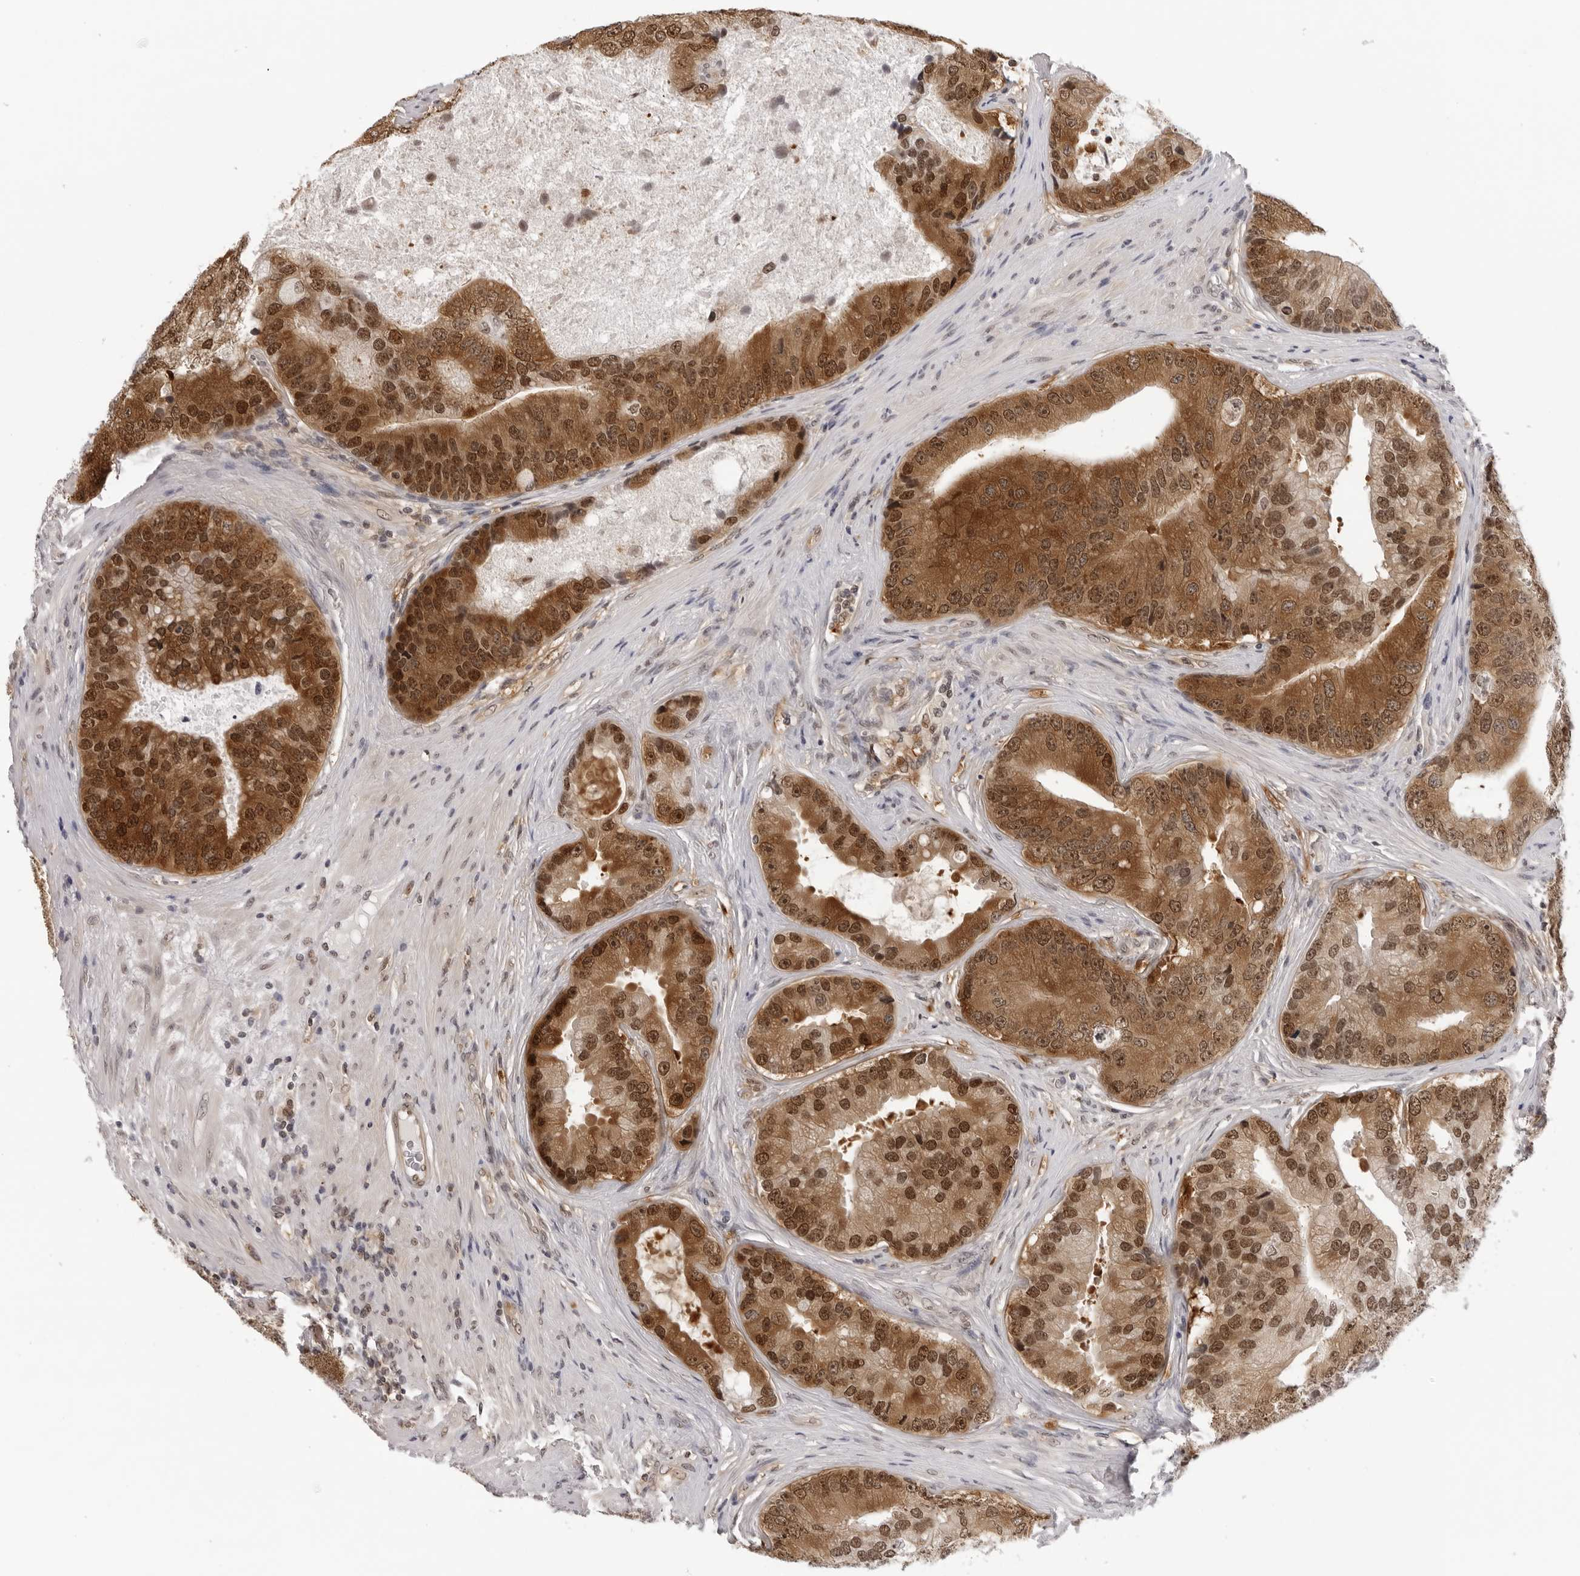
{"staining": {"intensity": "moderate", "quantity": ">75%", "location": "cytoplasmic/membranous,nuclear"}, "tissue": "prostate cancer", "cell_type": "Tumor cells", "image_type": "cancer", "snomed": [{"axis": "morphology", "description": "Adenocarcinoma, High grade"}, {"axis": "topography", "description": "Prostate"}], "caption": "Protein analysis of high-grade adenocarcinoma (prostate) tissue demonstrates moderate cytoplasmic/membranous and nuclear positivity in approximately >75% of tumor cells.", "gene": "WDR77", "patient": {"sex": "male", "age": 70}}